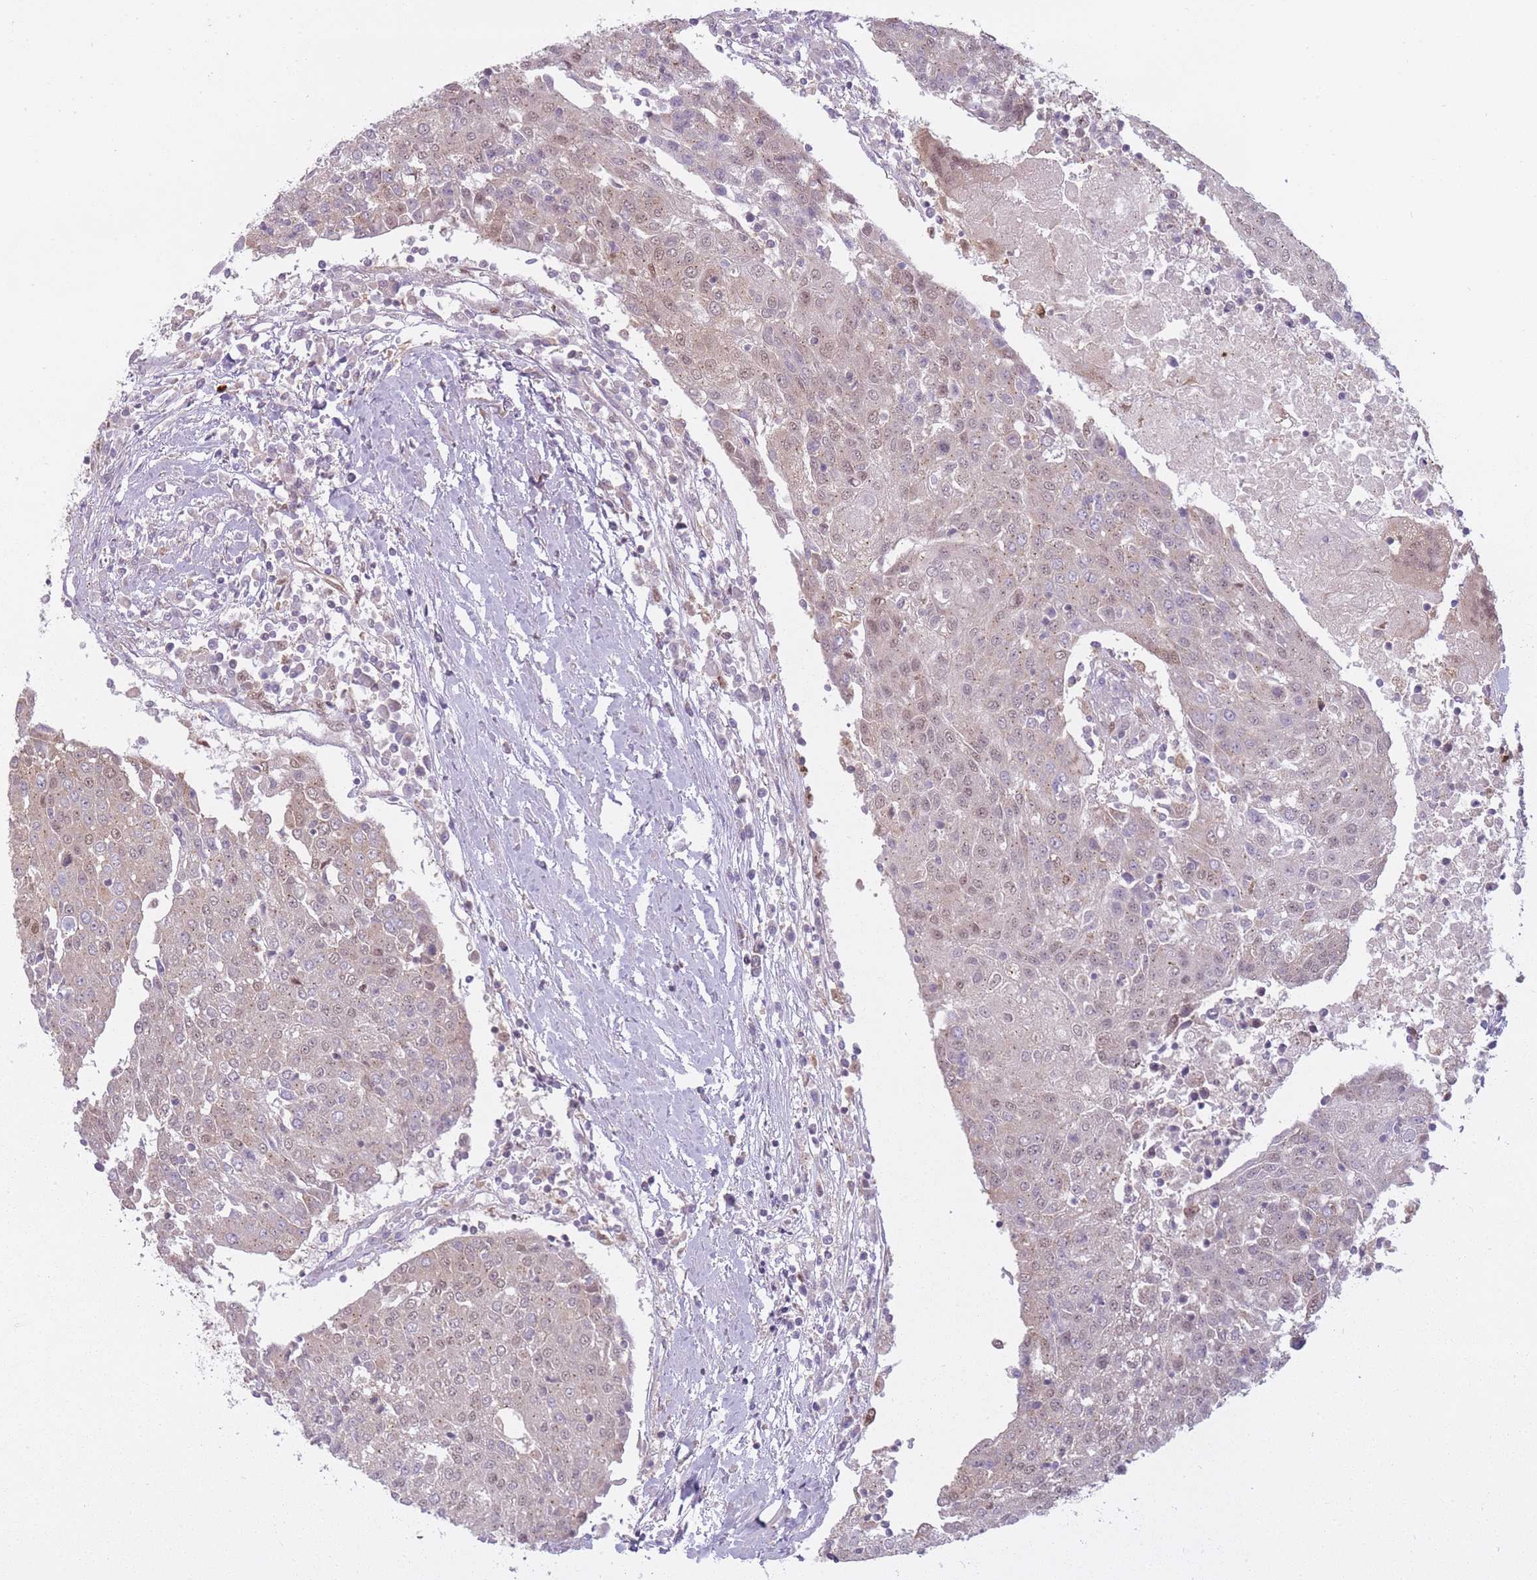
{"staining": {"intensity": "weak", "quantity": "25%-75%", "location": "nuclear"}, "tissue": "urothelial cancer", "cell_type": "Tumor cells", "image_type": "cancer", "snomed": [{"axis": "morphology", "description": "Urothelial carcinoma, High grade"}, {"axis": "topography", "description": "Urinary bladder"}], "caption": "Tumor cells reveal weak nuclear staining in approximately 25%-75% of cells in urothelial carcinoma (high-grade).", "gene": "LGALS9", "patient": {"sex": "female", "age": 85}}